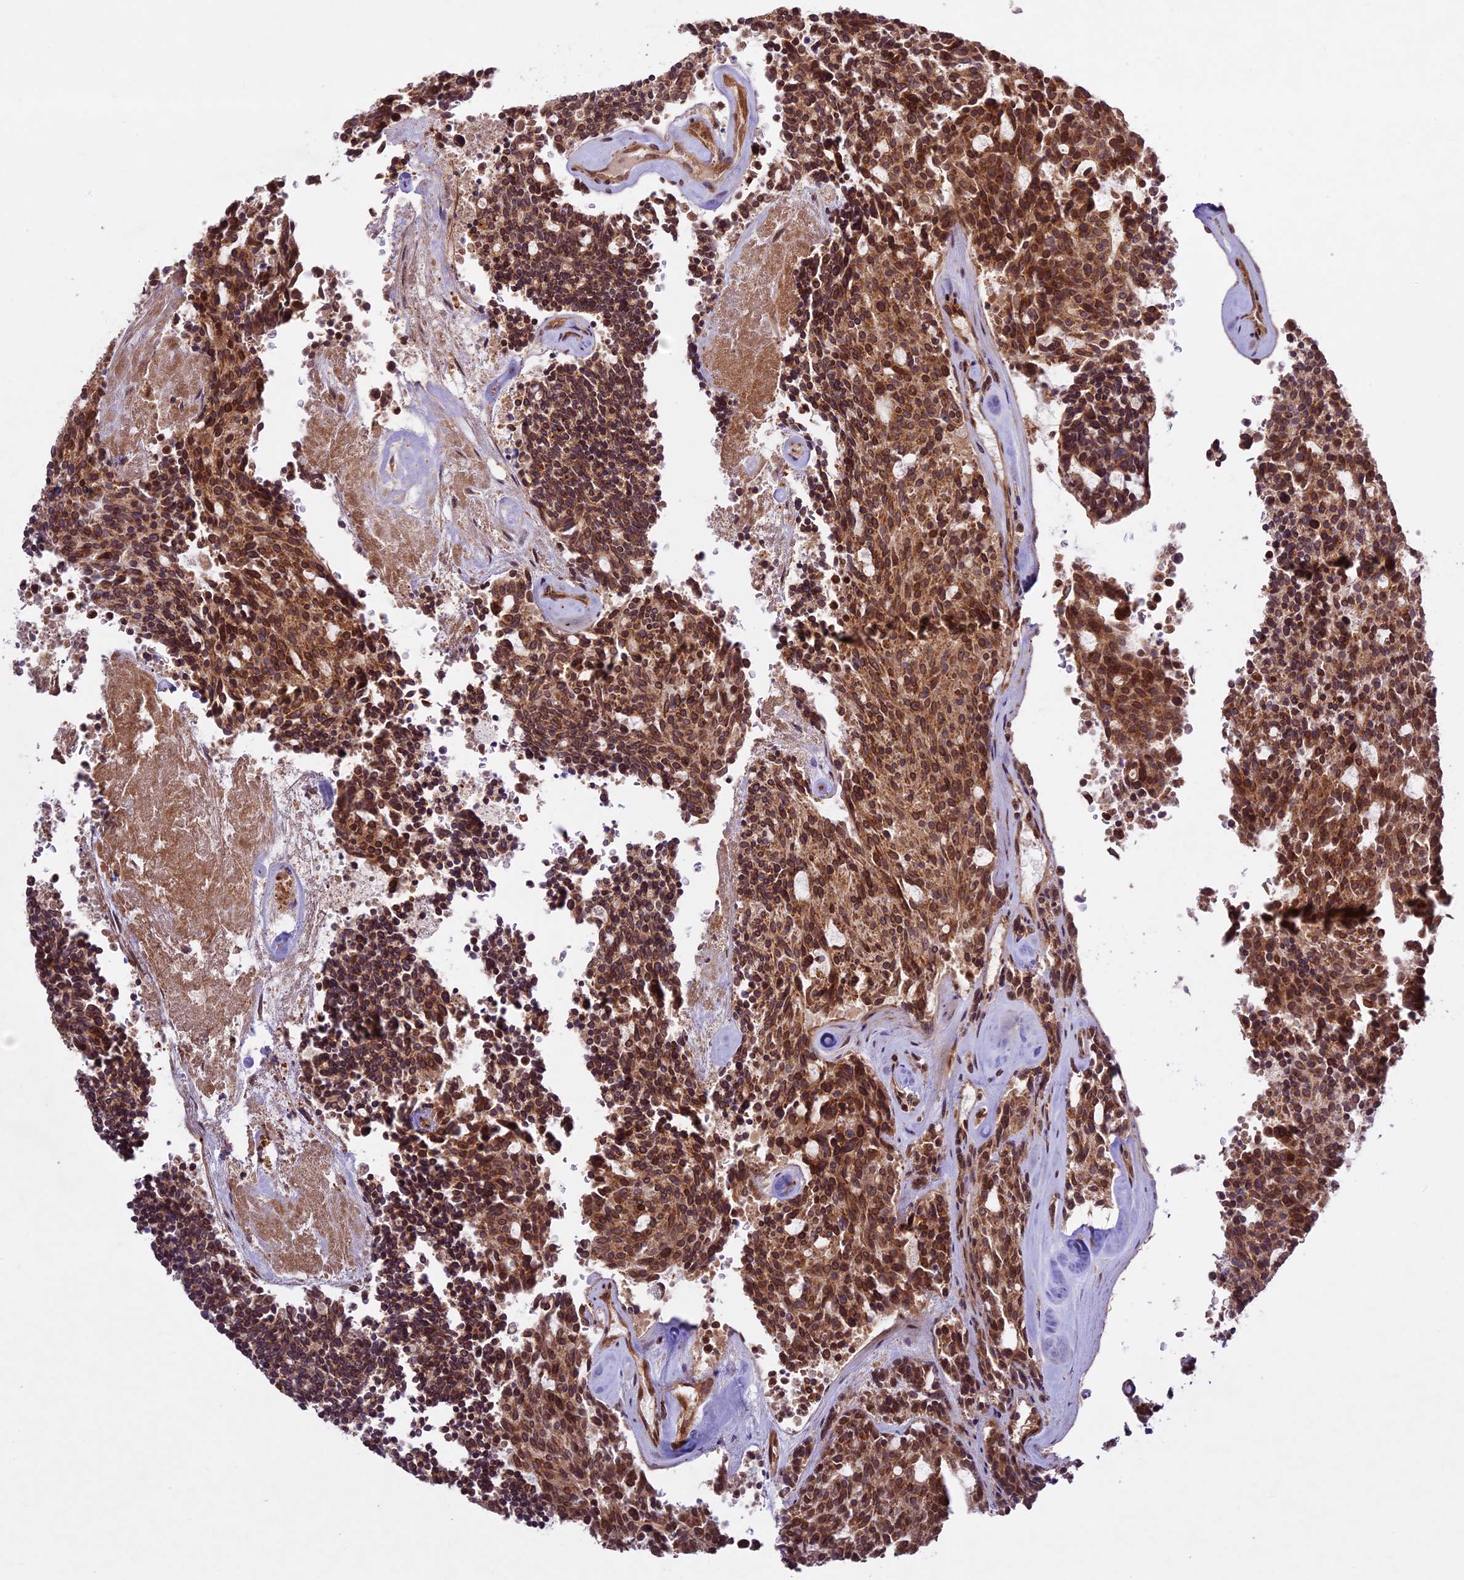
{"staining": {"intensity": "moderate", "quantity": ">75%", "location": "cytoplasmic/membranous,nuclear"}, "tissue": "carcinoid", "cell_type": "Tumor cells", "image_type": "cancer", "snomed": [{"axis": "morphology", "description": "Carcinoid, malignant, NOS"}, {"axis": "topography", "description": "Pancreas"}], "caption": "Carcinoid (malignant) stained with immunohistochemistry (IHC) displays moderate cytoplasmic/membranous and nuclear expression in about >75% of tumor cells.", "gene": "DGKH", "patient": {"sex": "female", "age": 54}}